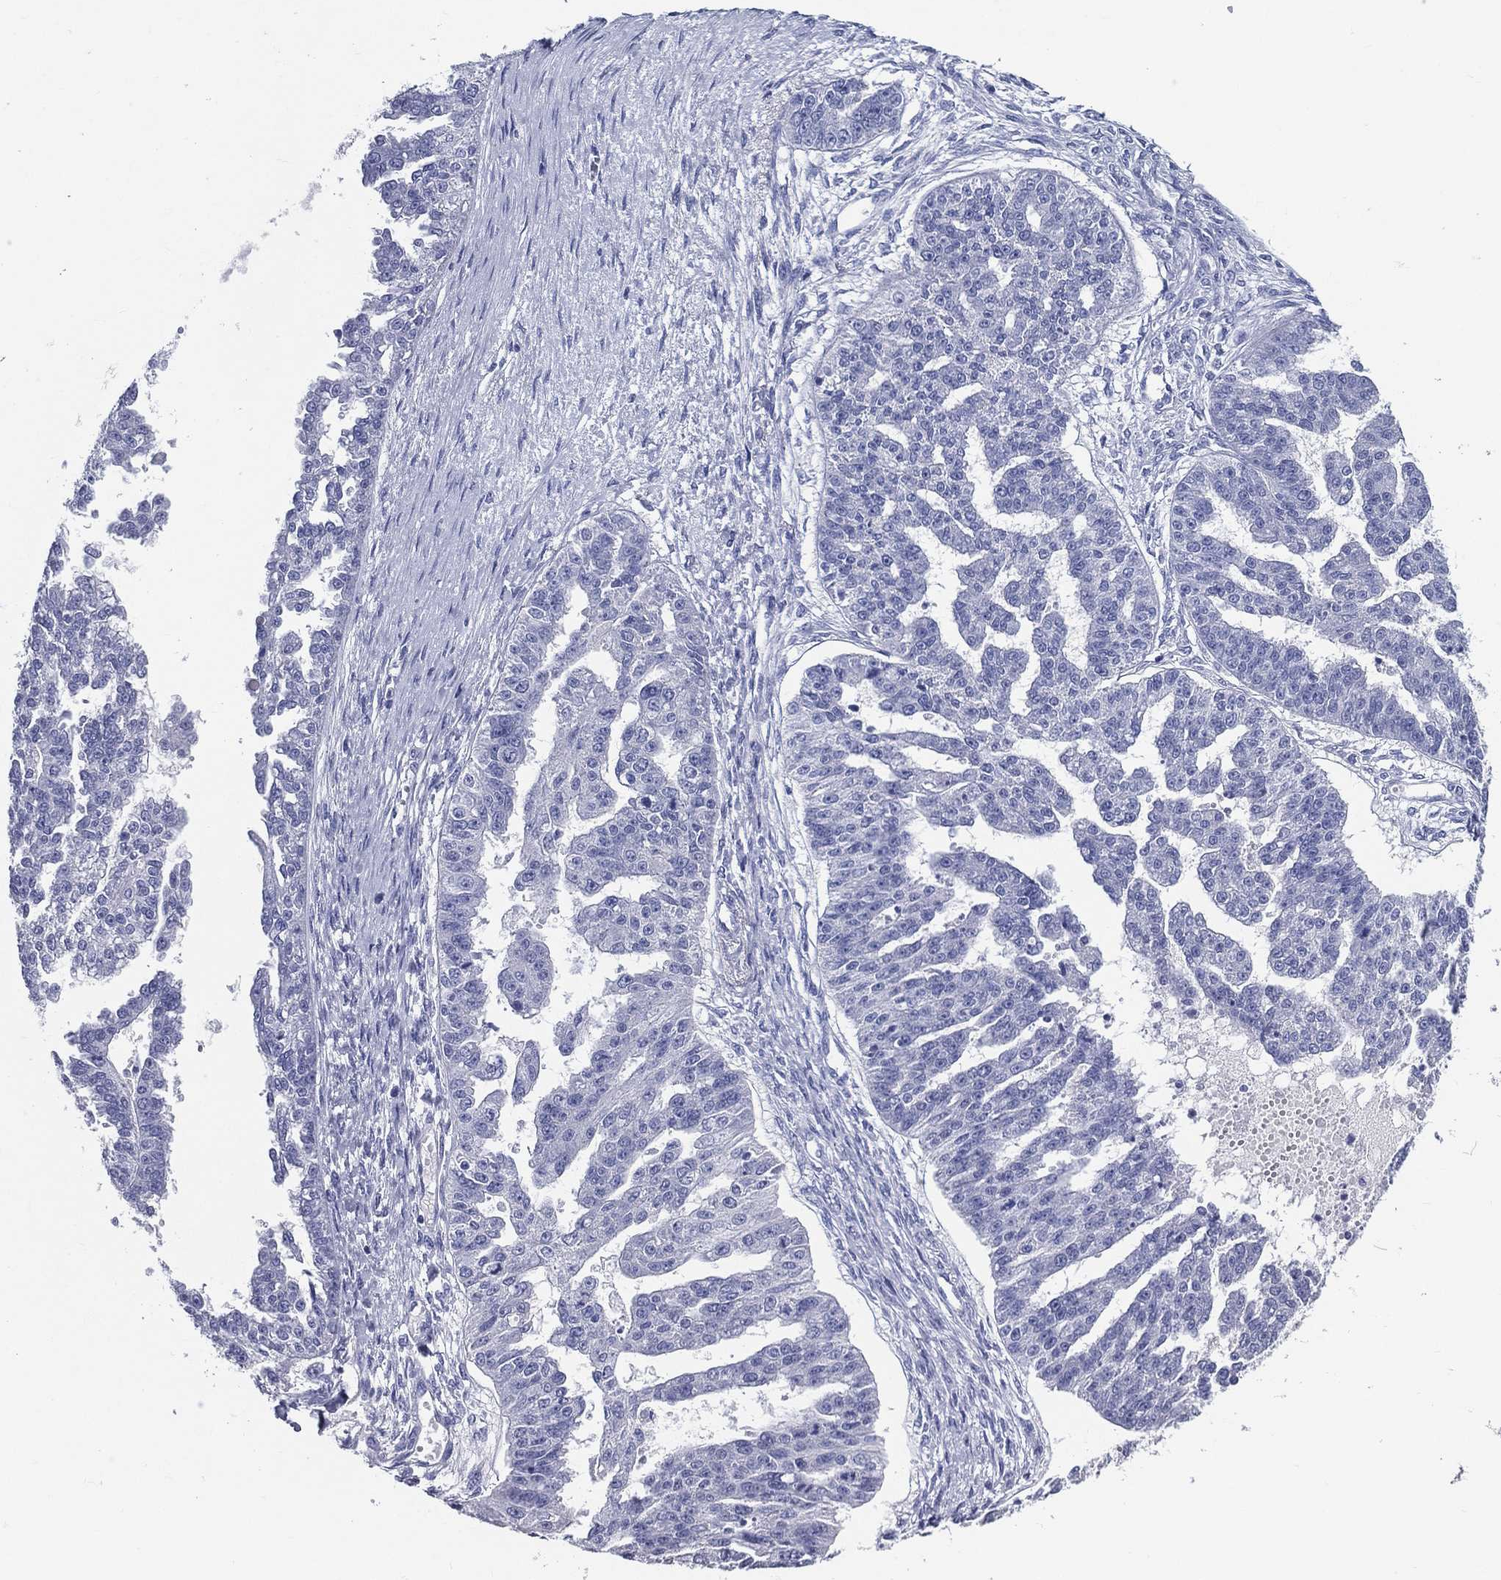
{"staining": {"intensity": "negative", "quantity": "none", "location": "none"}, "tissue": "ovarian cancer", "cell_type": "Tumor cells", "image_type": "cancer", "snomed": [{"axis": "morphology", "description": "Cystadenocarcinoma, serous, NOS"}, {"axis": "topography", "description": "Ovary"}], "caption": "Protein analysis of ovarian cancer (serous cystadenocarcinoma) reveals no significant expression in tumor cells.", "gene": "ACE2", "patient": {"sex": "female", "age": 58}}